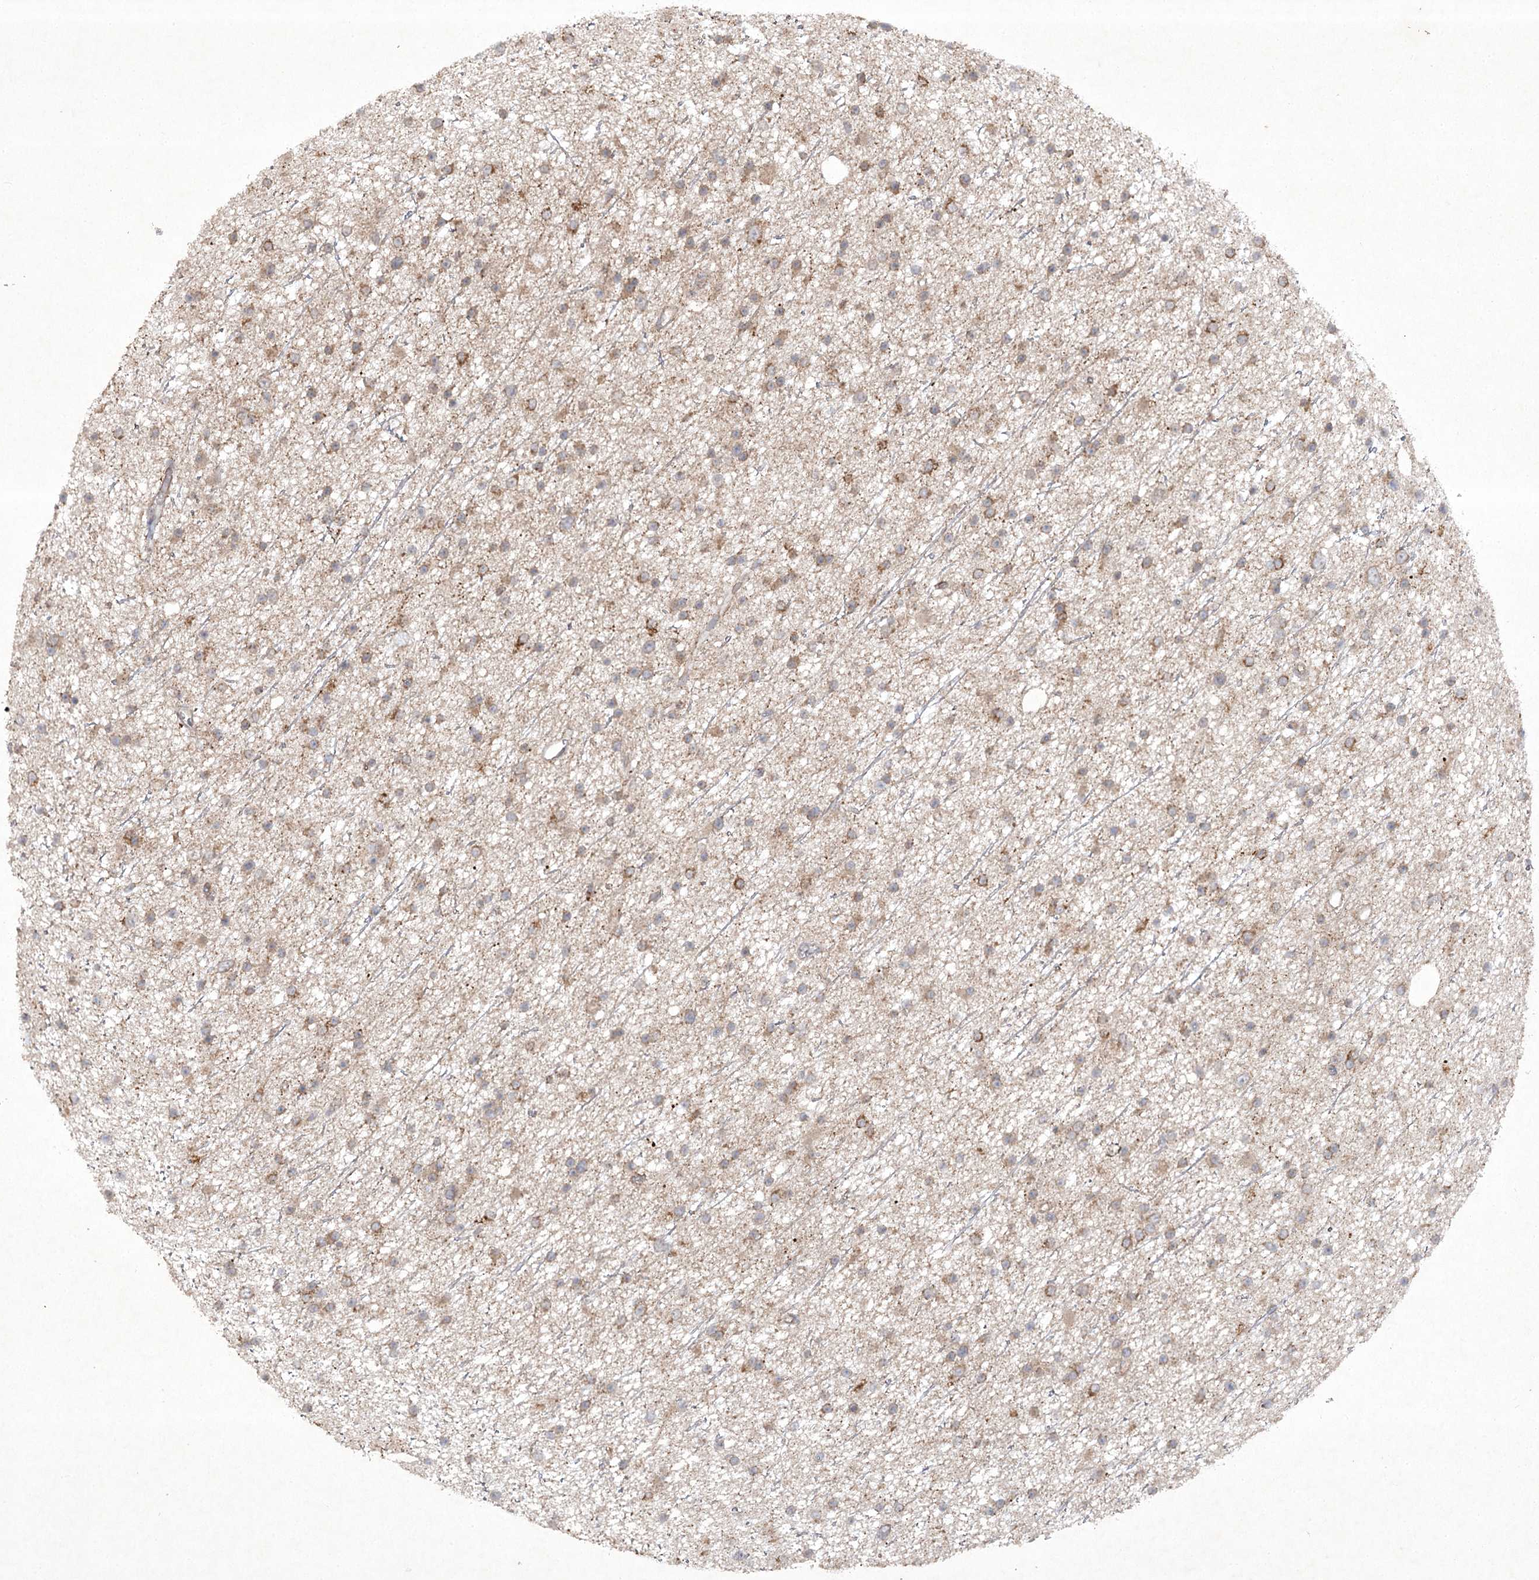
{"staining": {"intensity": "moderate", "quantity": "25%-75%", "location": "cytoplasmic/membranous"}, "tissue": "glioma", "cell_type": "Tumor cells", "image_type": "cancer", "snomed": [{"axis": "morphology", "description": "Glioma, malignant, Low grade"}, {"axis": "topography", "description": "Cerebral cortex"}], "caption": "This is a micrograph of IHC staining of glioma, which shows moderate staining in the cytoplasmic/membranous of tumor cells.", "gene": "TRAF3IP1", "patient": {"sex": "female", "age": 39}}